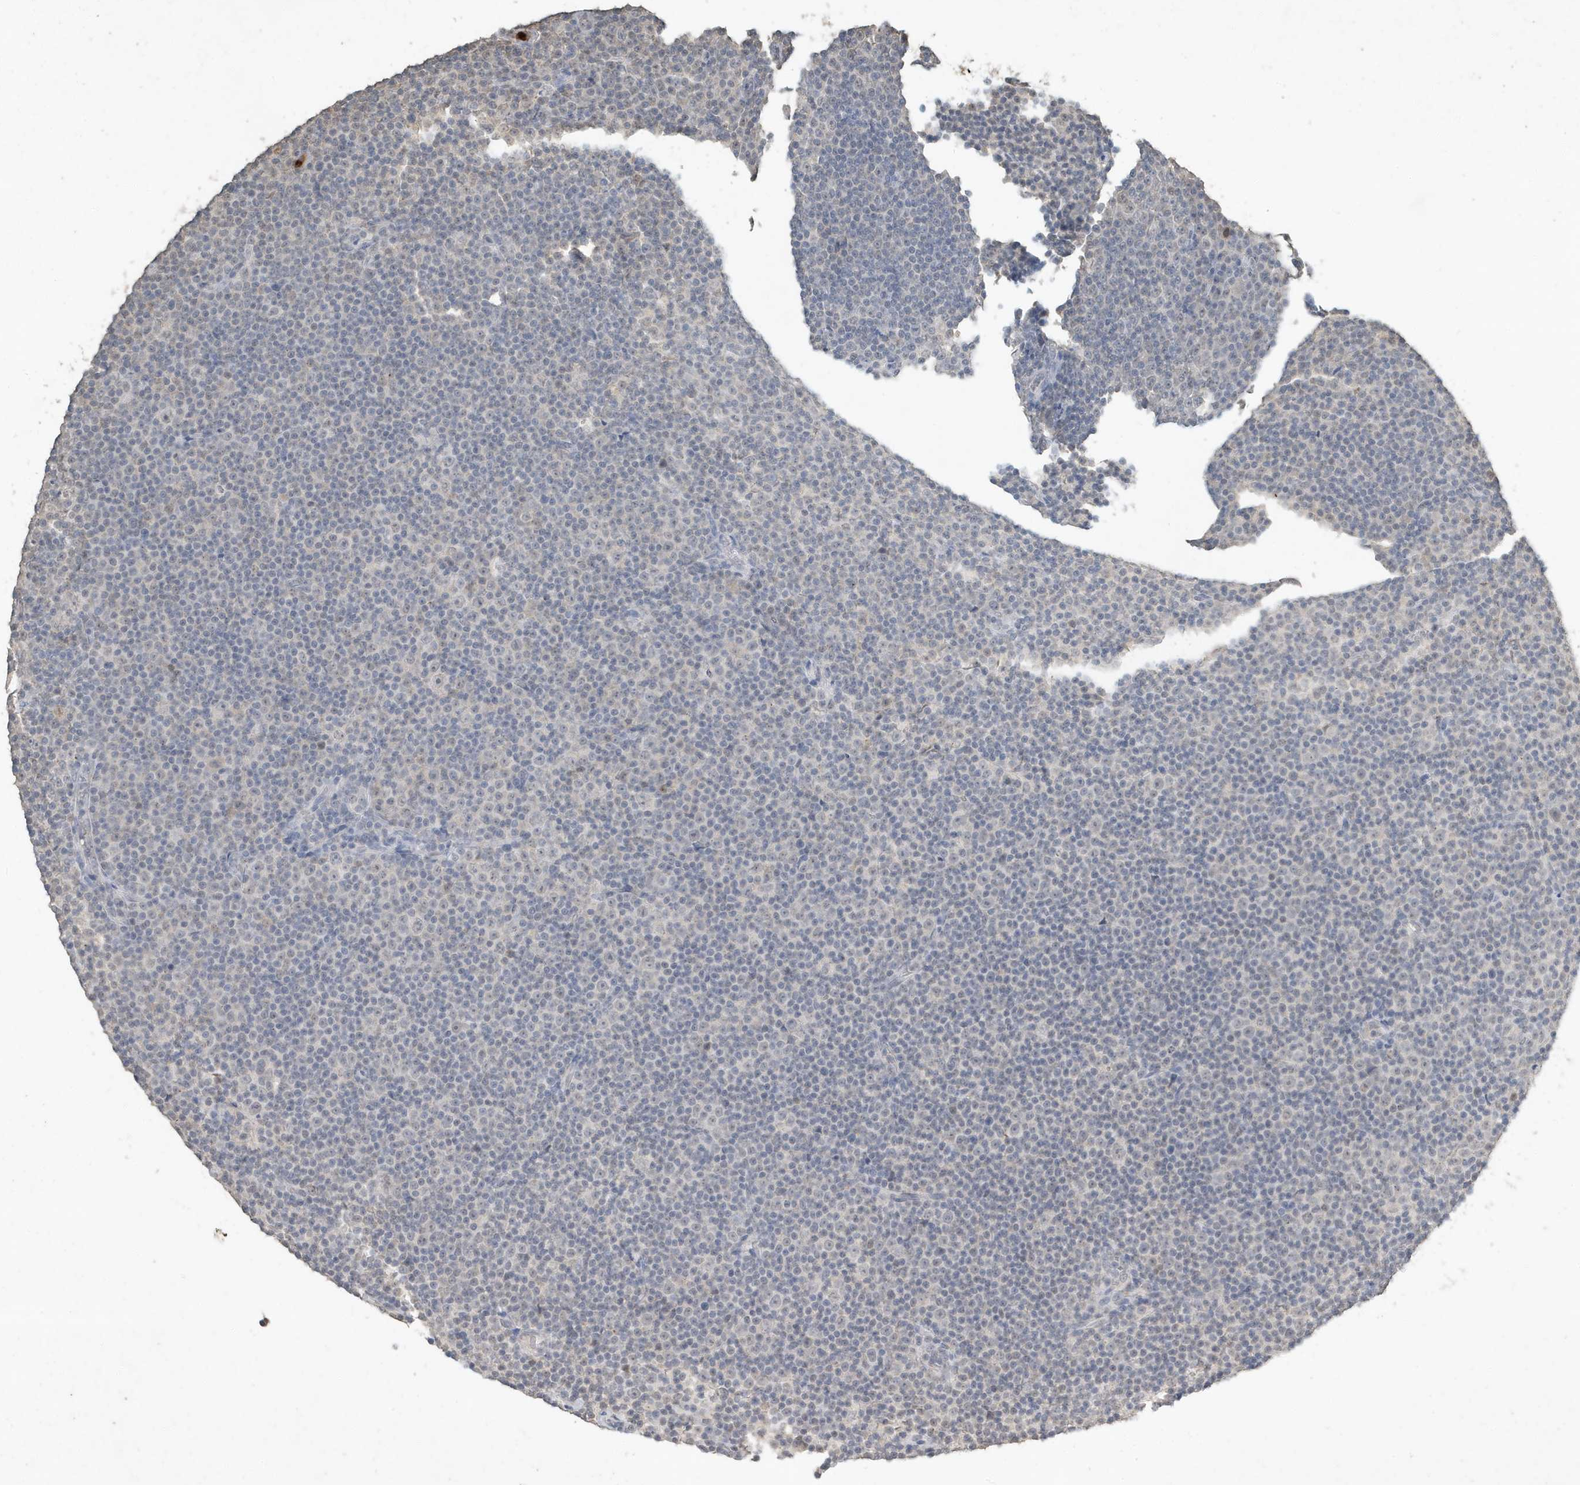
{"staining": {"intensity": "negative", "quantity": "none", "location": "none"}, "tissue": "lymphoma", "cell_type": "Tumor cells", "image_type": "cancer", "snomed": [{"axis": "morphology", "description": "Malignant lymphoma, non-Hodgkin's type, Low grade"}, {"axis": "topography", "description": "Lymph node"}], "caption": "Immunohistochemical staining of malignant lymphoma, non-Hodgkin's type (low-grade) exhibits no significant expression in tumor cells.", "gene": "DEFA1", "patient": {"sex": "female", "age": 67}}